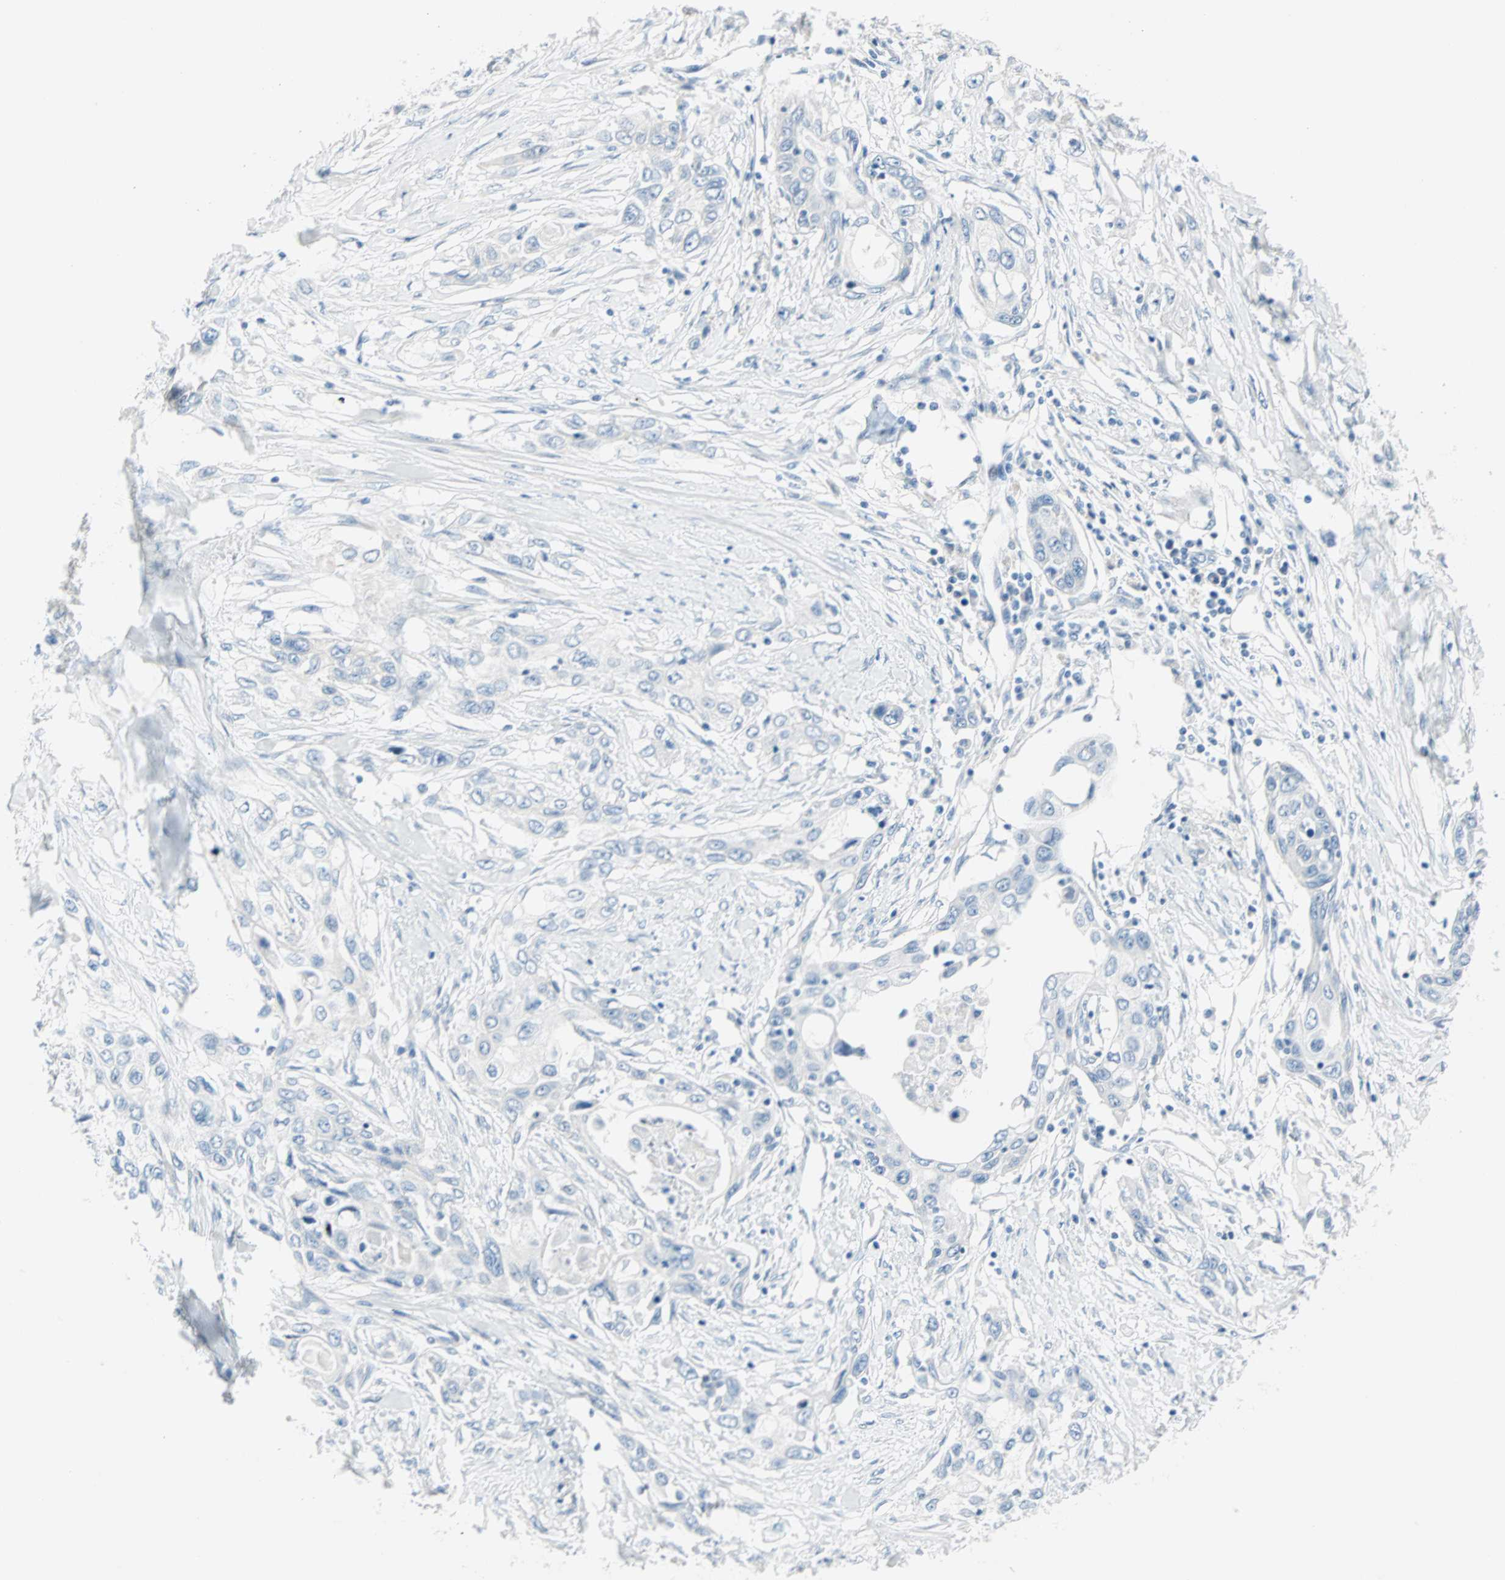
{"staining": {"intensity": "negative", "quantity": "none", "location": "none"}, "tissue": "pancreatic cancer", "cell_type": "Tumor cells", "image_type": "cancer", "snomed": [{"axis": "morphology", "description": "Adenocarcinoma, NOS"}, {"axis": "topography", "description": "Pancreas"}], "caption": "Human adenocarcinoma (pancreatic) stained for a protein using immunohistochemistry reveals no expression in tumor cells.", "gene": "NEFH", "patient": {"sex": "female", "age": 70}}